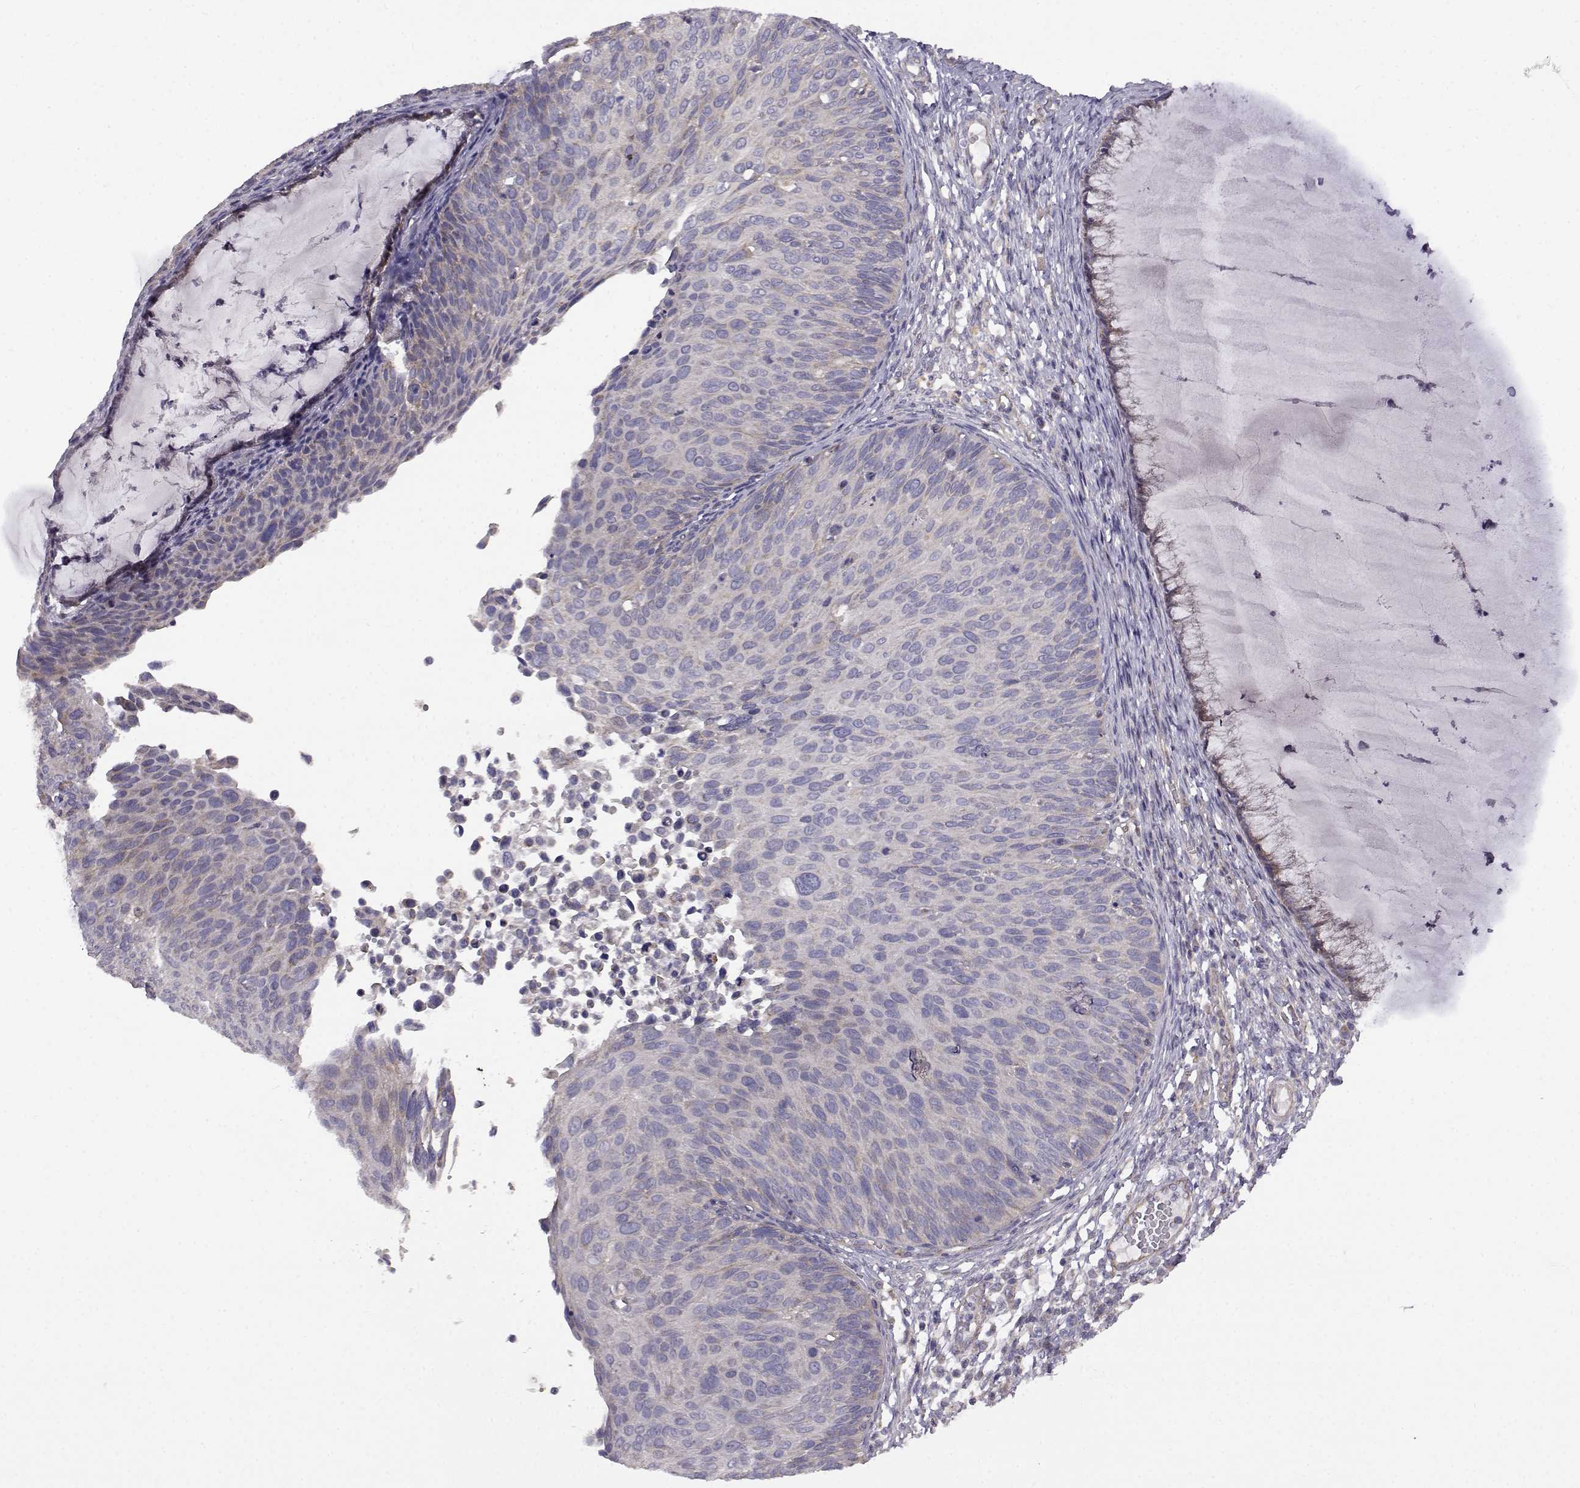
{"staining": {"intensity": "weak", "quantity": "<25%", "location": "cytoplasmic/membranous"}, "tissue": "cervical cancer", "cell_type": "Tumor cells", "image_type": "cancer", "snomed": [{"axis": "morphology", "description": "Squamous cell carcinoma, NOS"}, {"axis": "topography", "description": "Cervix"}], "caption": "Histopathology image shows no significant protein positivity in tumor cells of cervical cancer (squamous cell carcinoma).", "gene": "DDC", "patient": {"sex": "female", "age": 36}}